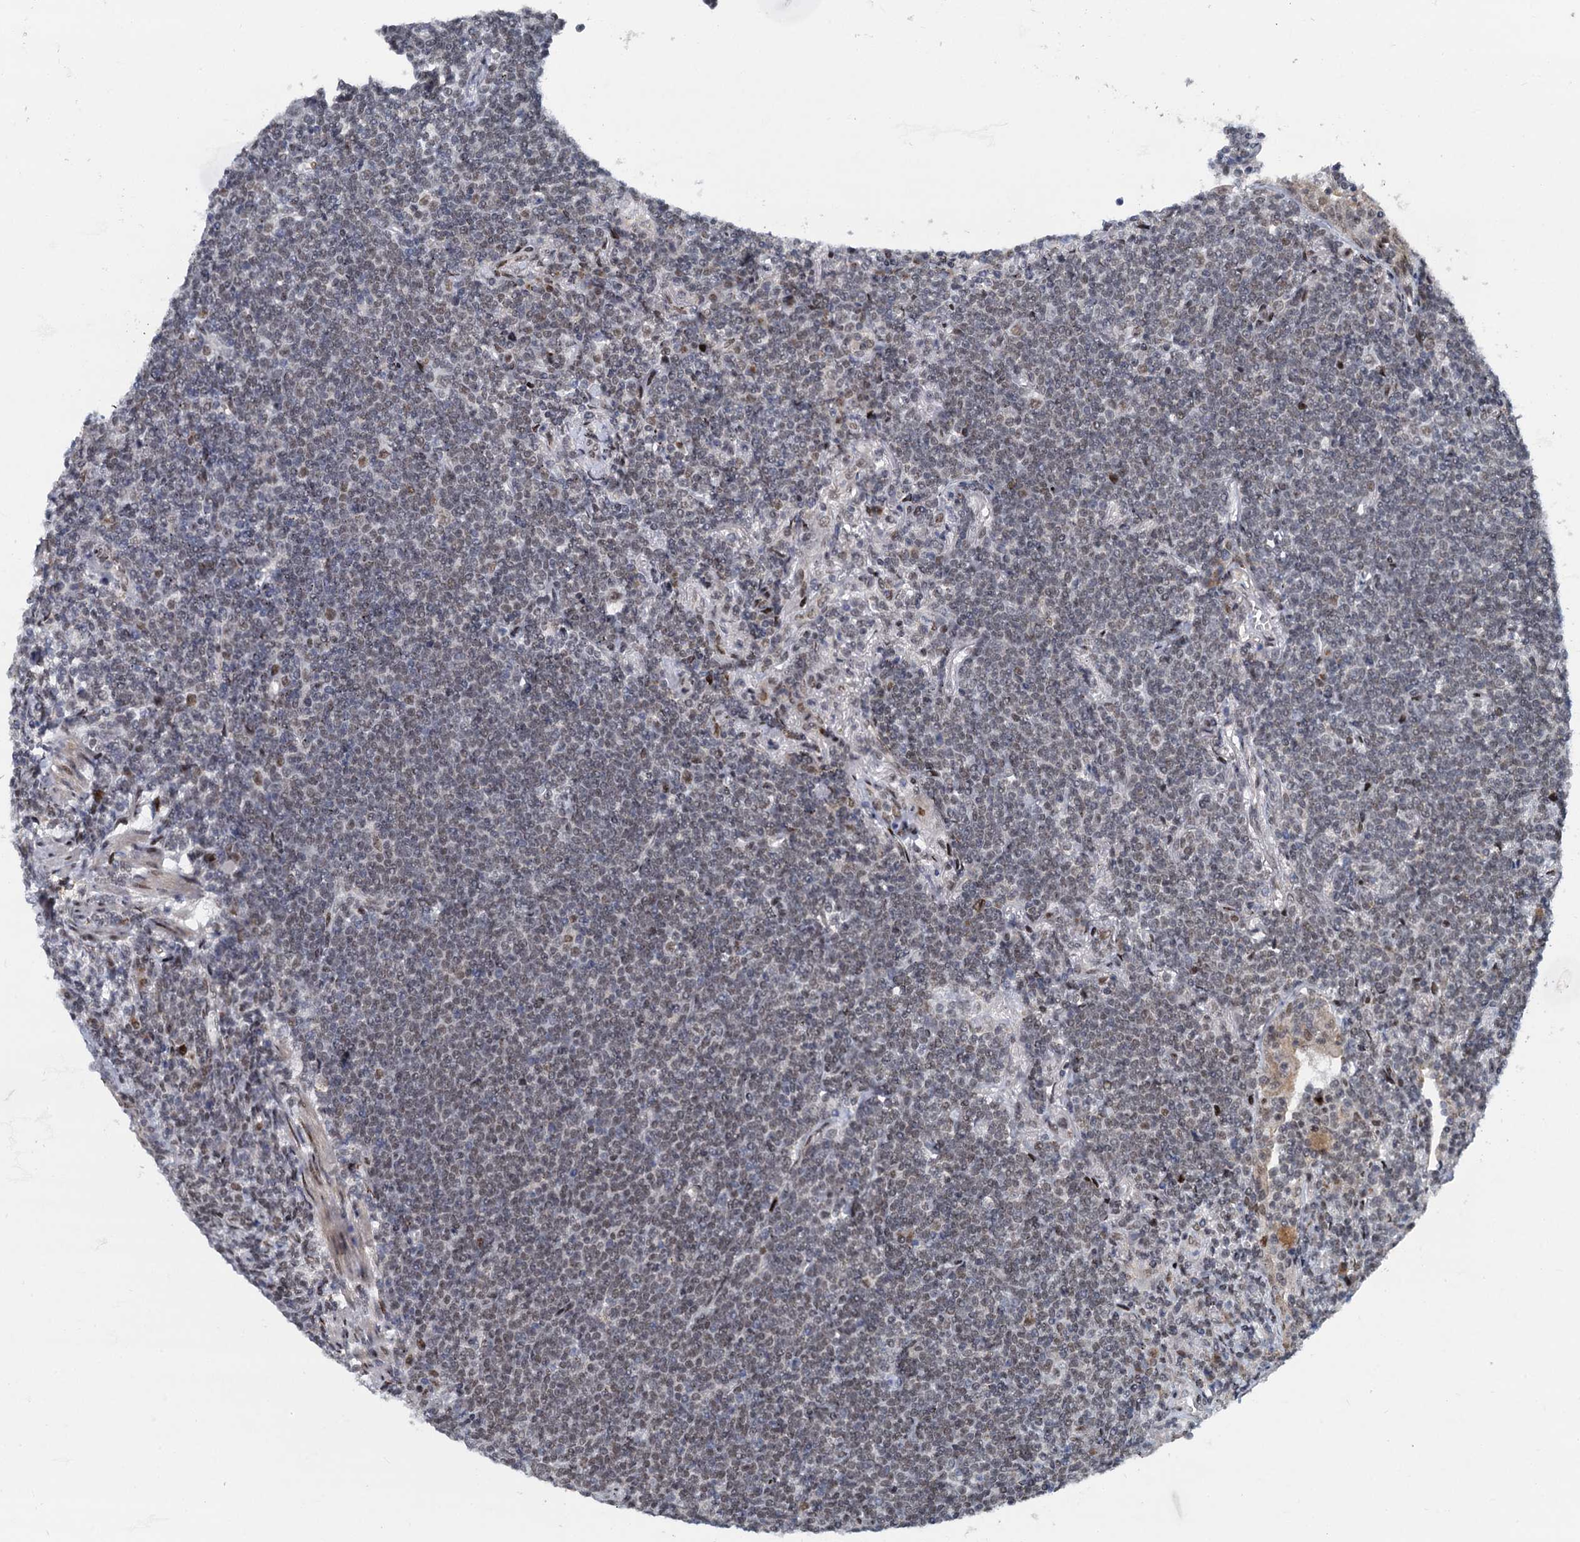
{"staining": {"intensity": "weak", "quantity": "25%-75%", "location": "nuclear"}, "tissue": "lymphoma", "cell_type": "Tumor cells", "image_type": "cancer", "snomed": [{"axis": "morphology", "description": "Malignant lymphoma, non-Hodgkin's type, Low grade"}, {"axis": "topography", "description": "Lung"}], "caption": "Approximately 25%-75% of tumor cells in human lymphoma display weak nuclear protein expression as visualized by brown immunohistochemical staining.", "gene": "RUFY2", "patient": {"sex": "female", "age": 71}}